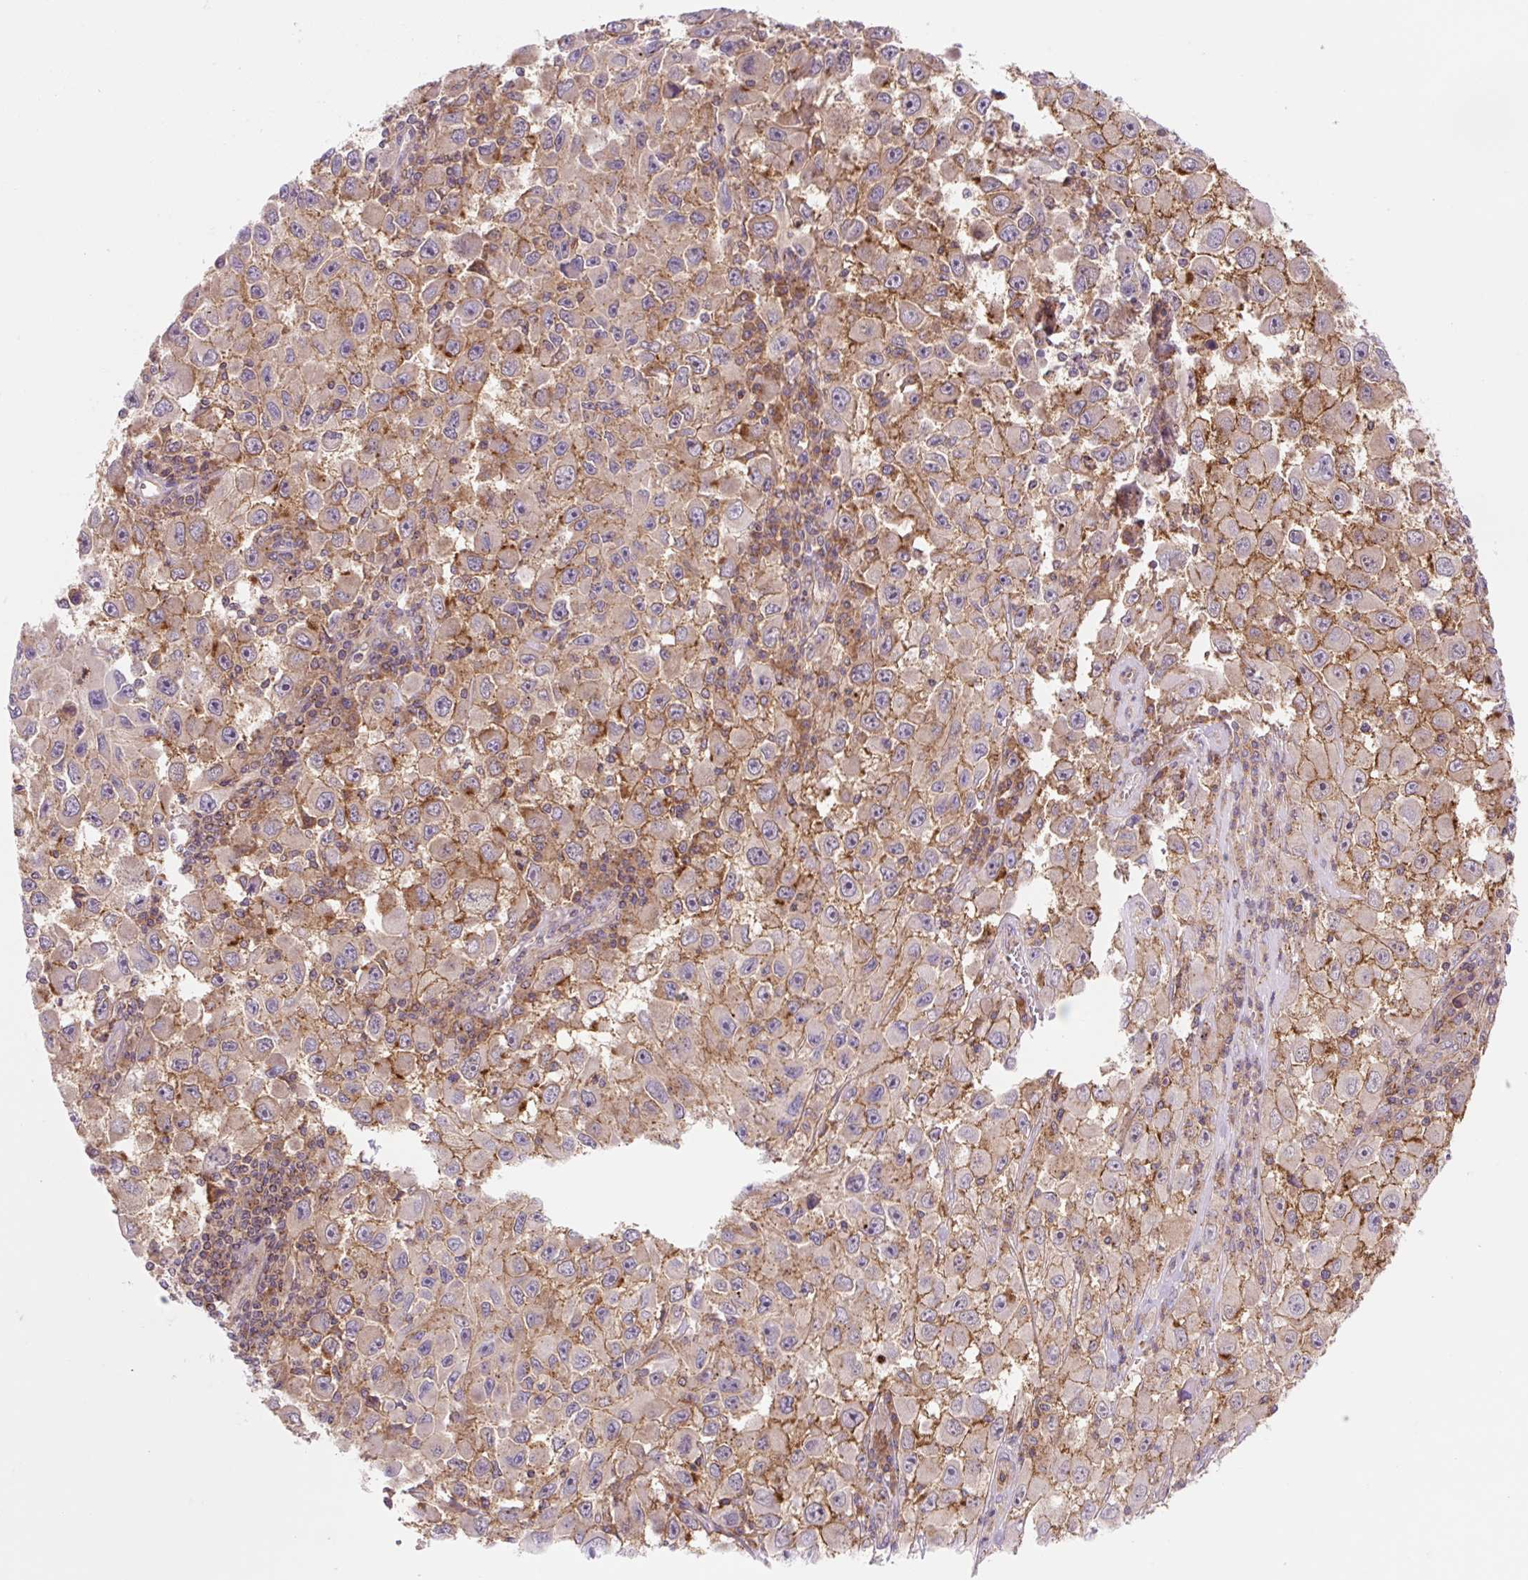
{"staining": {"intensity": "moderate", "quantity": "25%-75%", "location": "cytoplasmic/membranous"}, "tissue": "melanoma", "cell_type": "Tumor cells", "image_type": "cancer", "snomed": [{"axis": "morphology", "description": "Malignant melanoma, Metastatic site"}, {"axis": "topography", "description": "Lymph node"}], "caption": "An IHC histopathology image of neoplastic tissue is shown. Protein staining in brown highlights moderate cytoplasmic/membranous positivity in malignant melanoma (metastatic site) within tumor cells. (Stains: DAB (3,3'-diaminobenzidine) in brown, nuclei in blue, Microscopy: brightfield microscopy at high magnification).", "gene": "VPS4A", "patient": {"sex": "female", "age": 67}}